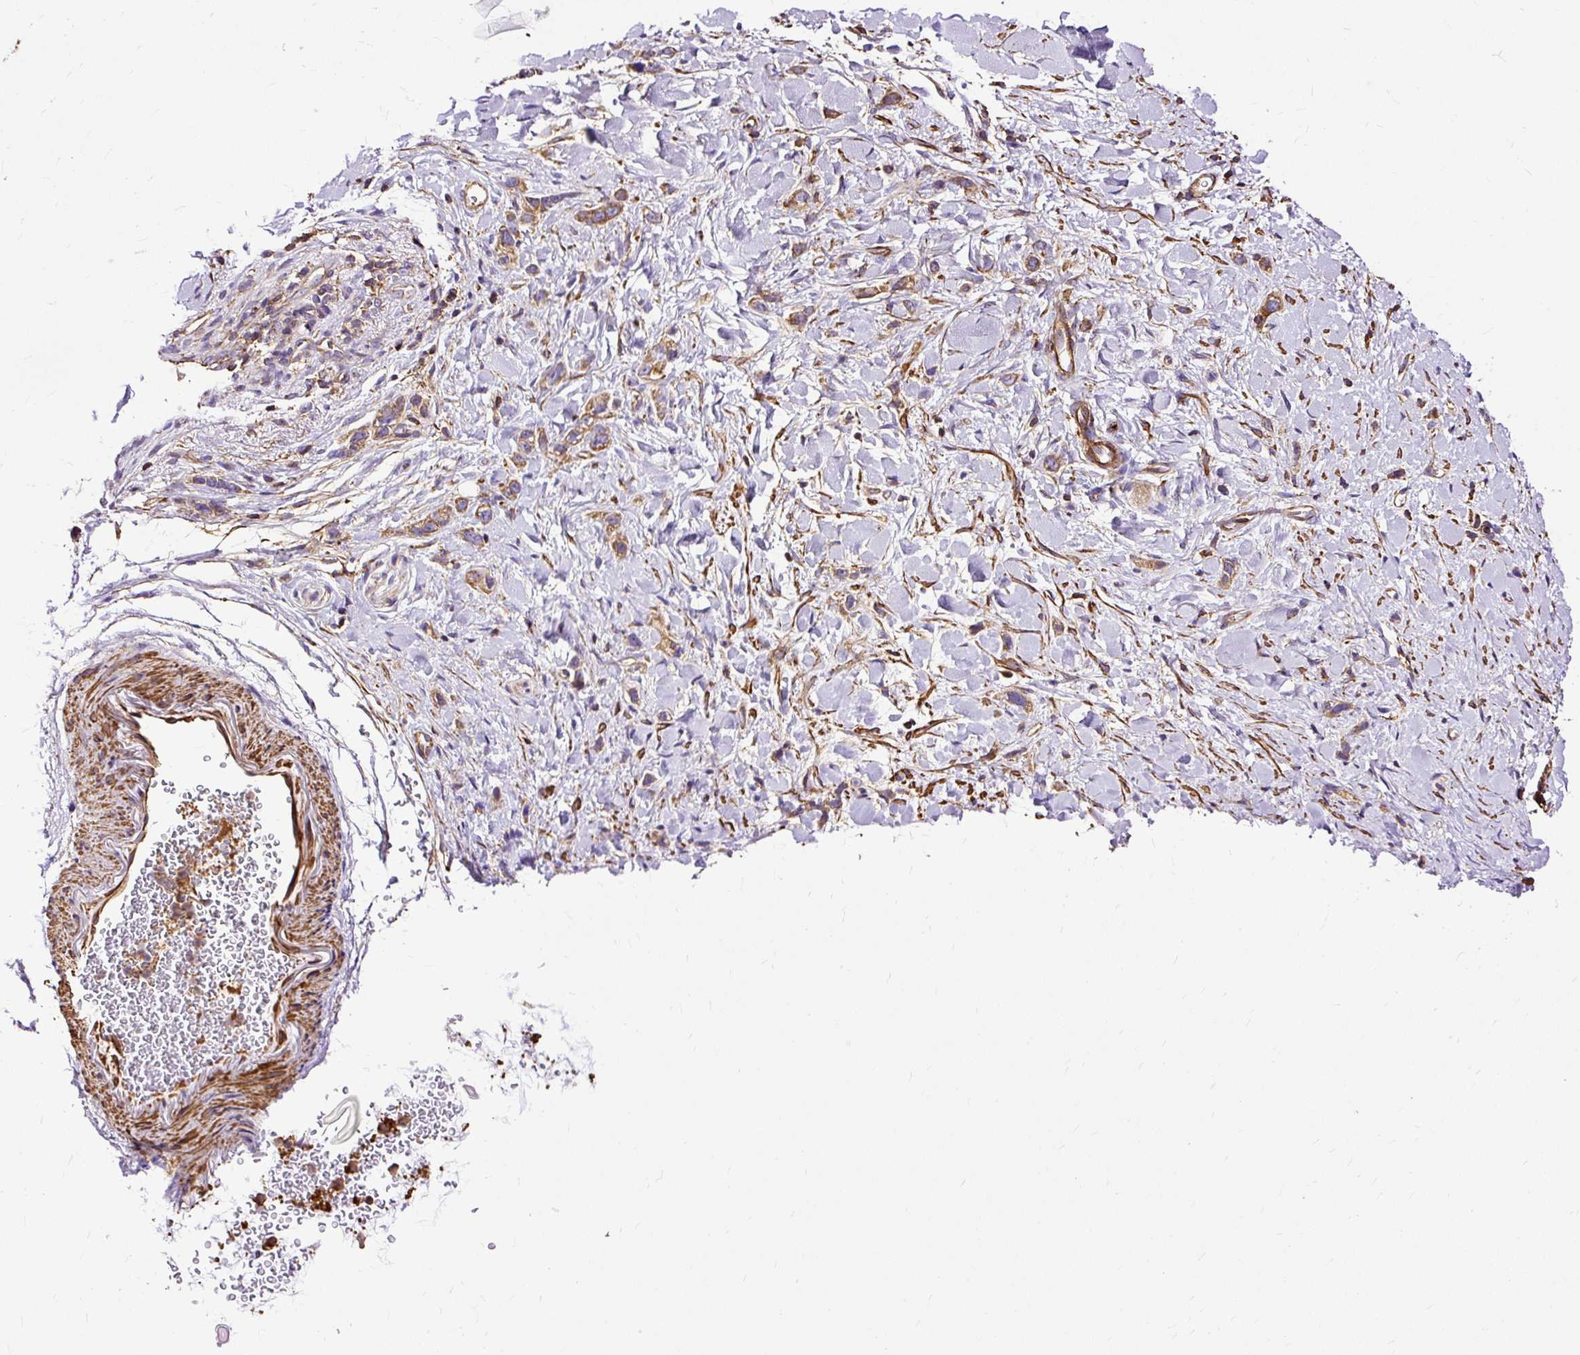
{"staining": {"intensity": "moderate", "quantity": ">75%", "location": "cytoplasmic/membranous"}, "tissue": "stomach cancer", "cell_type": "Tumor cells", "image_type": "cancer", "snomed": [{"axis": "morphology", "description": "Adenocarcinoma, NOS"}, {"axis": "topography", "description": "Stomach"}], "caption": "Human stomach cancer stained for a protein (brown) displays moderate cytoplasmic/membranous positive staining in about >75% of tumor cells.", "gene": "KLHL11", "patient": {"sex": "female", "age": 65}}